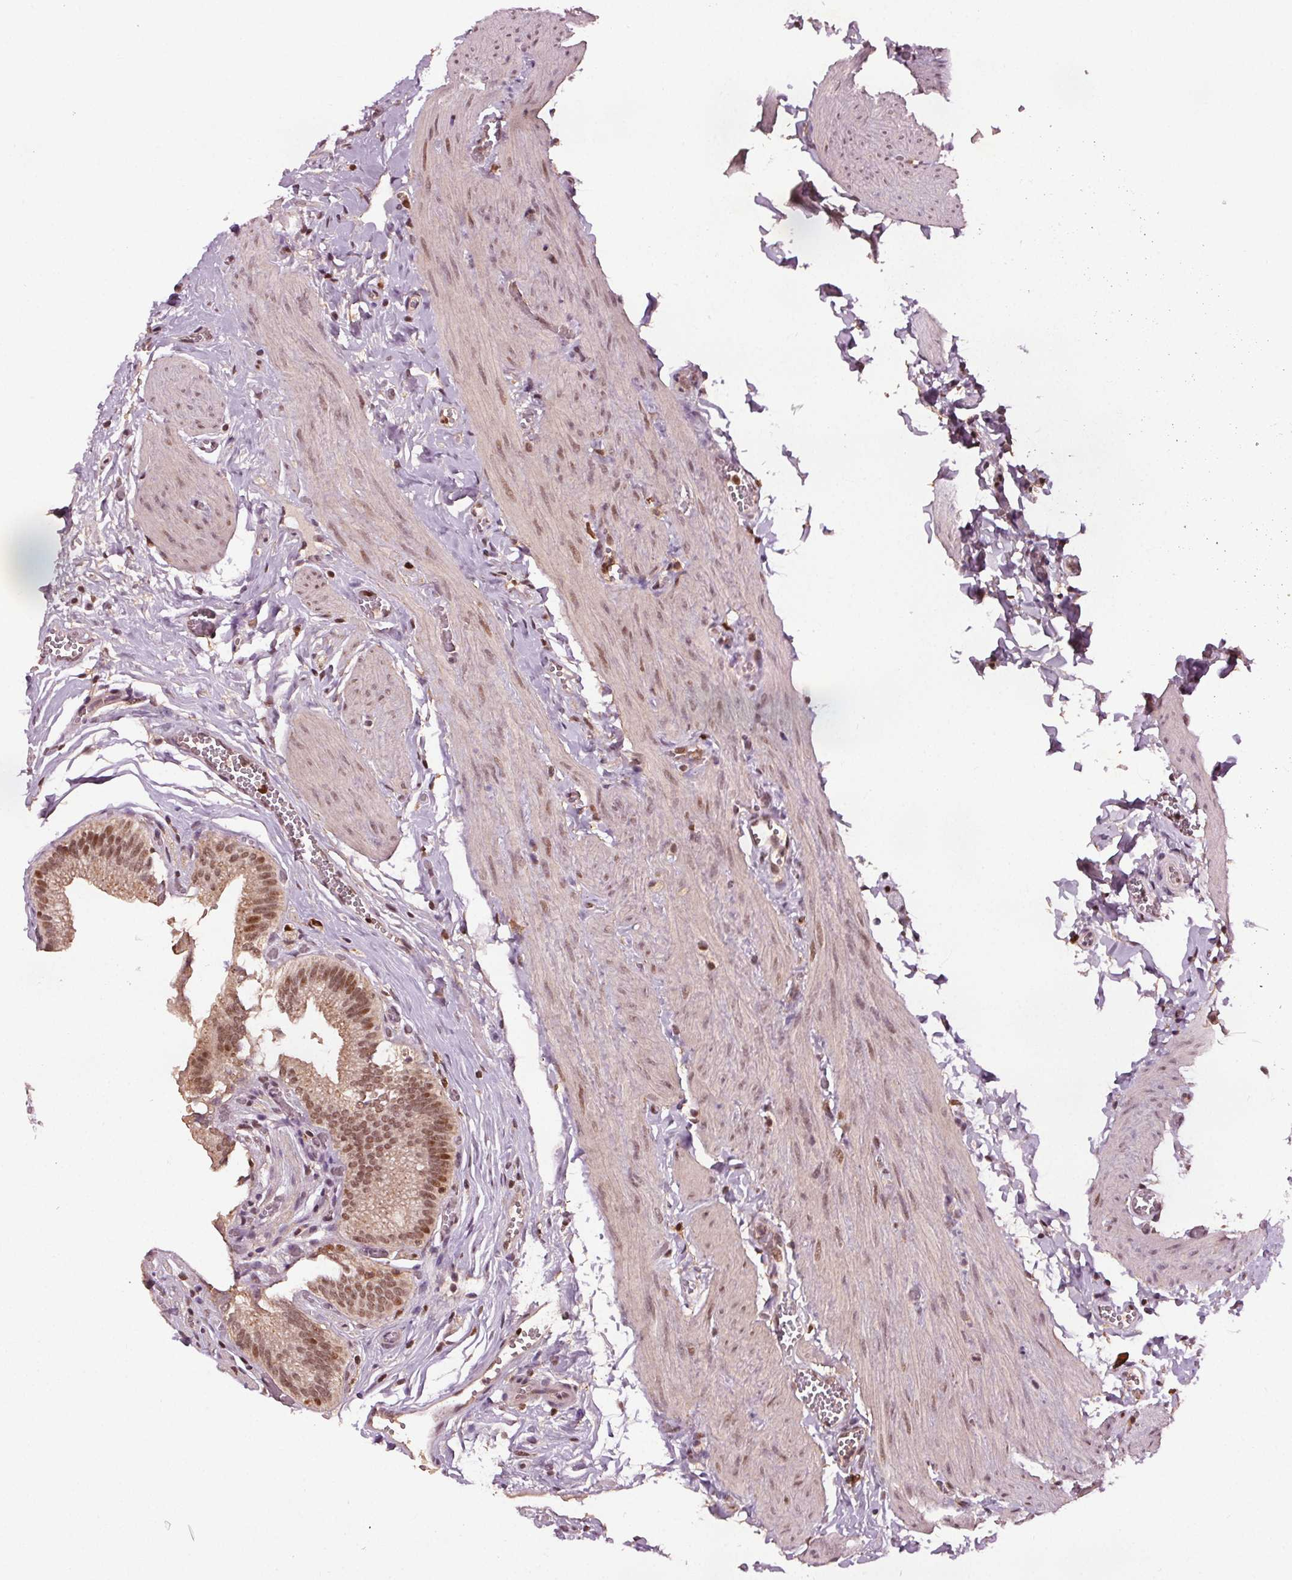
{"staining": {"intensity": "moderate", "quantity": ">75%", "location": "nuclear"}, "tissue": "gallbladder", "cell_type": "Glandular cells", "image_type": "normal", "snomed": [{"axis": "morphology", "description": "Normal tissue, NOS"}, {"axis": "topography", "description": "Gallbladder"}, {"axis": "topography", "description": "Peripheral nerve tissue"}], "caption": "Protein expression analysis of unremarkable gallbladder reveals moderate nuclear expression in approximately >75% of glandular cells.", "gene": "DDX11", "patient": {"sex": "male", "age": 17}}